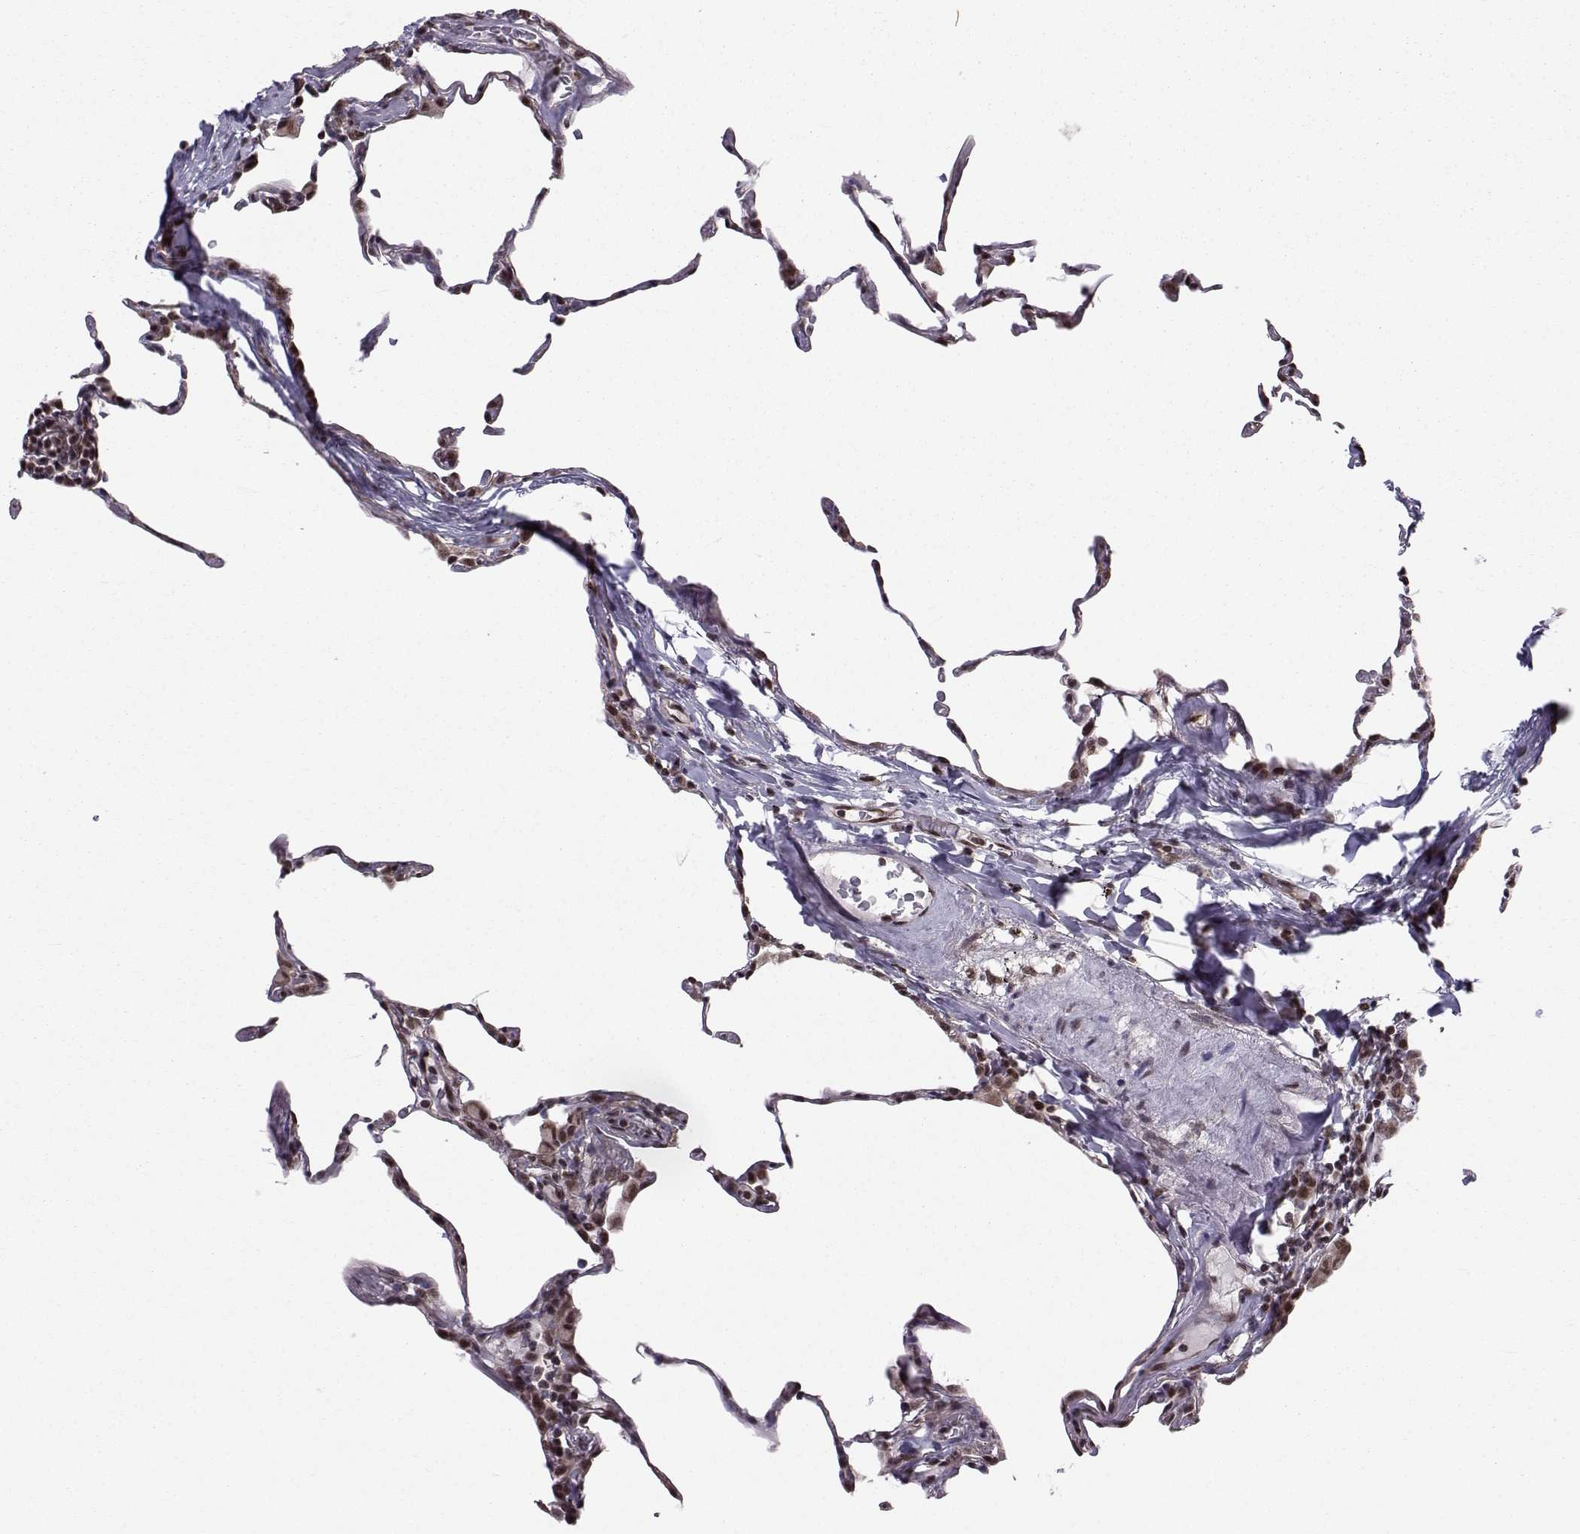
{"staining": {"intensity": "strong", "quantity": ">75%", "location": "nuclear"}, "tissue": "lung", "cell_type": "Alveolar cells", "image_type": "normal", "snomed": [{"axis": "morphology", "description": "Normal tissue, NOS"}, {"axis": "topography", "description": "Lung"}], "caption": "A brown stain labels strong nuclear expression of a protein in alveolar cells of unremarkable lung. The protein is shown in brown color, while the nuclei are stained blue.", "gene": "PKN2", "patient": {"sex": "female", "age": 57}}